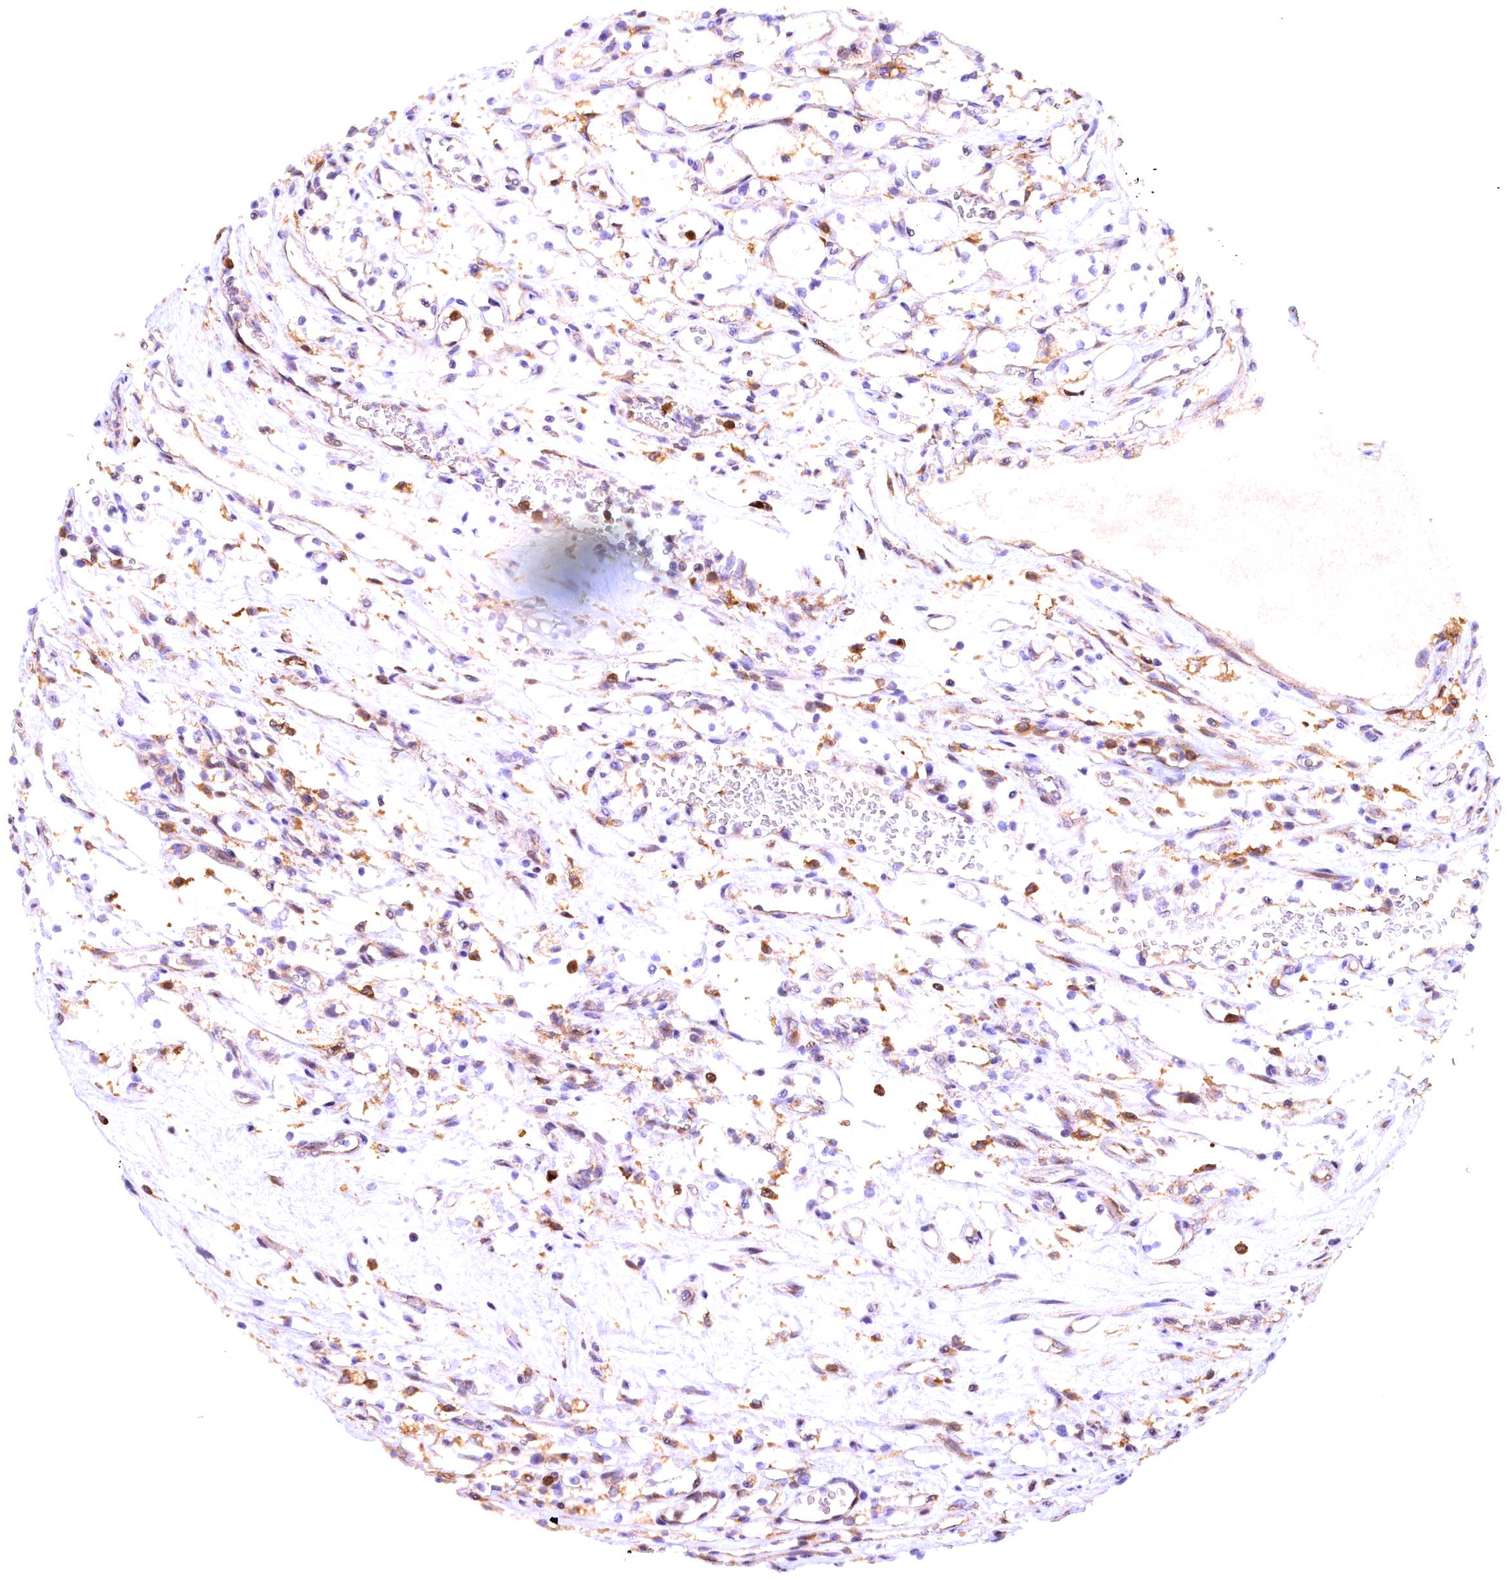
{"staining": {"intensity": "moderate", "quantity": "<25%", "location": "cytoplasmic/membranous"}, "tissue": "renal cancer", "cell_type": "Tumor cells", "image_type": "cancer", "snomed": [{"axis": "morphology", "description": "Adenocarcinoma, NOS"}, {"axis": "topography", "description": "Kidney"}], "caption": "Approximately <25% of tumor cells in human renal cancer (adenocarcinoma) display moderate cytoplasmic/membranous protein positivity as visualized by brown immunohistochemical staining.", "gene": "NAIP", "patient": {"sex": "female", "age": 69}}